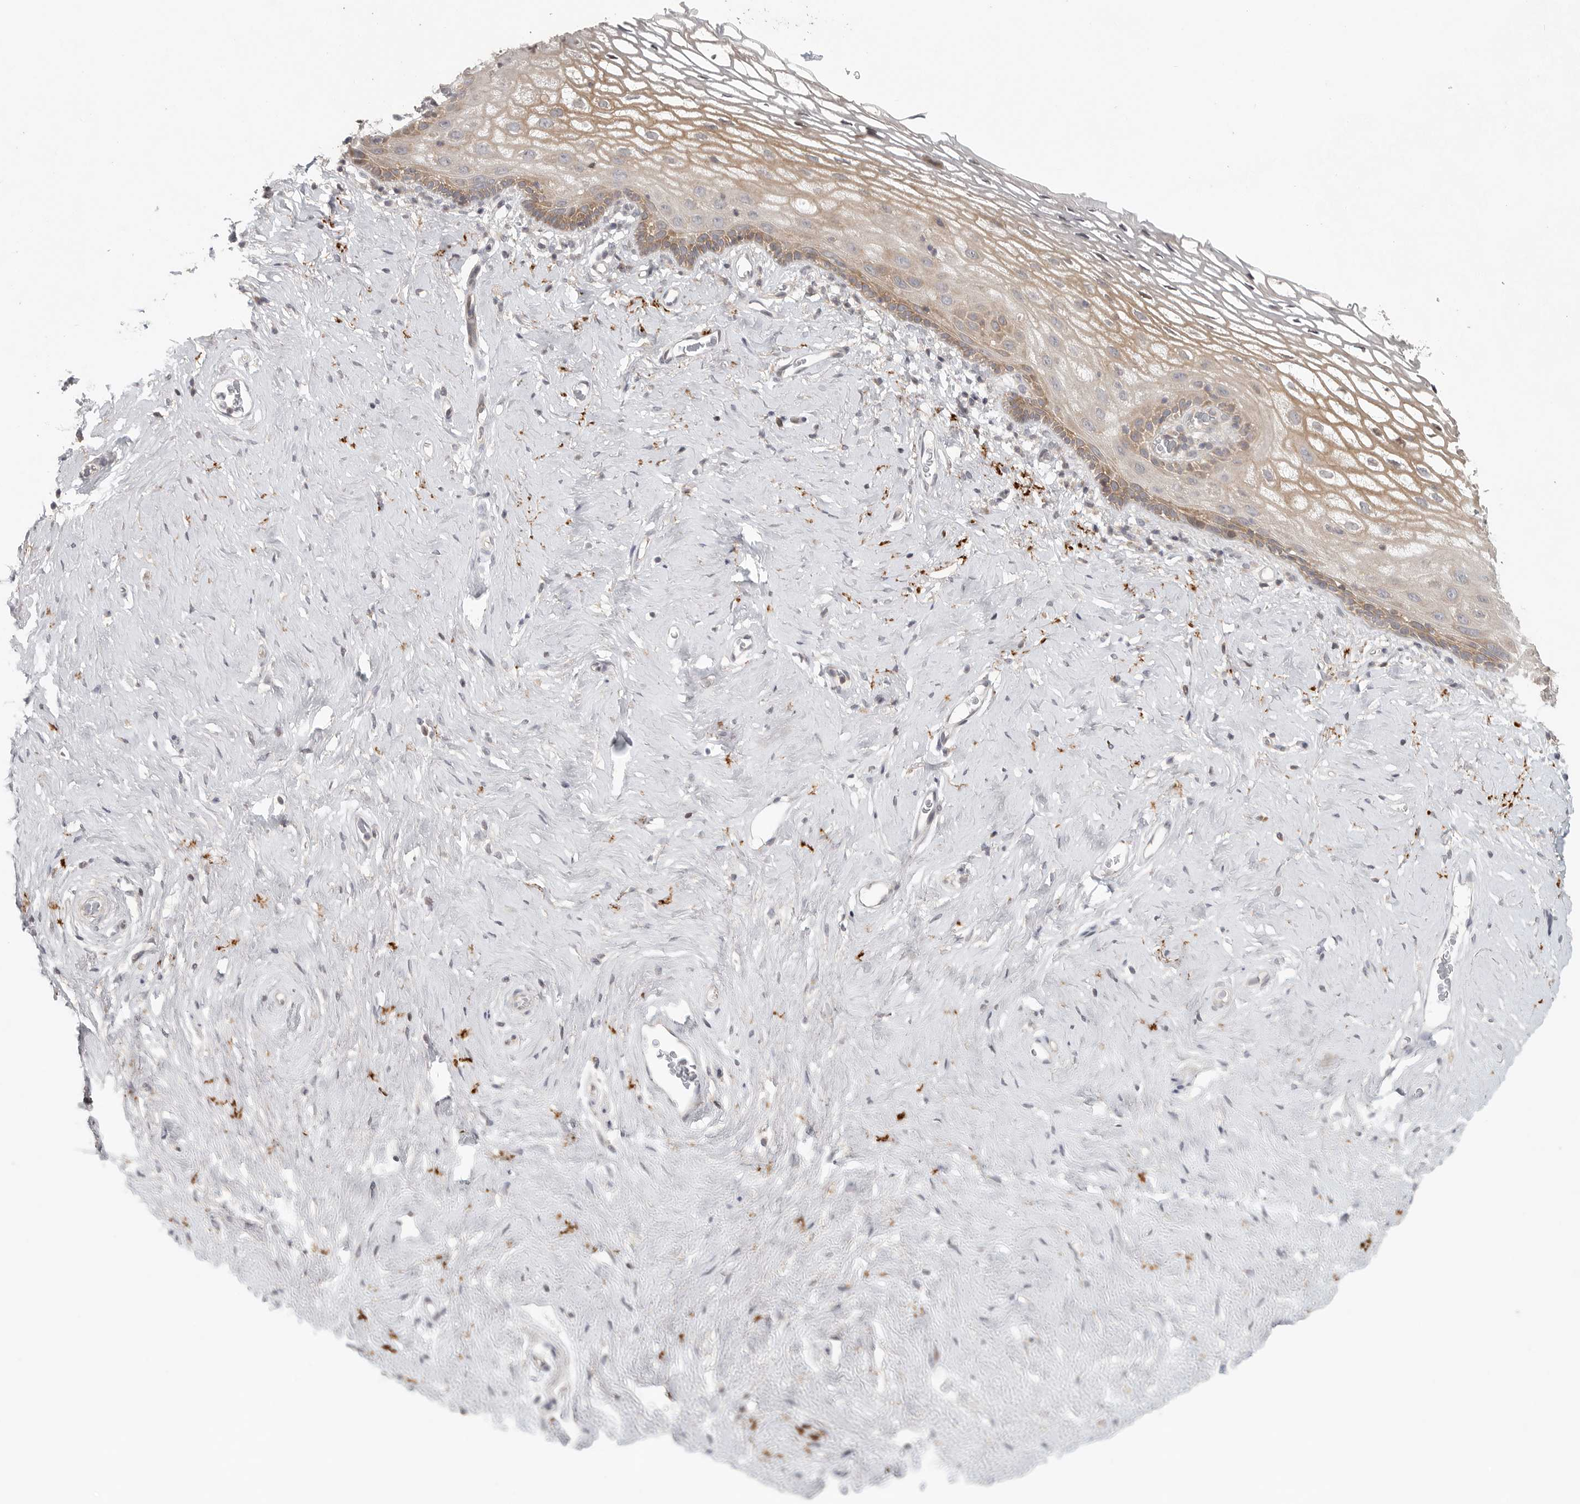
{"staining": {"intensity": "moderate", "quantity": "25%-75%", "location": "cytoplasmic/membranous"}, "tissue": "vagina", "cell_type": "Squamous epithelial cells", "image_type": "normal", "snomed": [{"axis": "morphology", "description": "Normal tissue, NOS"}, {"axis": "morphology", "description": "Adenocarcinoma, NOS"}, {"axis": "topography", "description": "Rectum"}, {"axis": "topography", "description": "Vagina"}], "caption": "Protein staining of normal vagina shows moderate cytoplasmic/membranous positivity in approximately 25%-75% of squamous epithelial cells. The staining was performed using DAB to visualize the protein expression in brown, while the nuclei were stained in blue with hematoxylin (Magnification: 20x).", "gene": "HDAC6", "patient": {"sex": "female", "age": 71}}